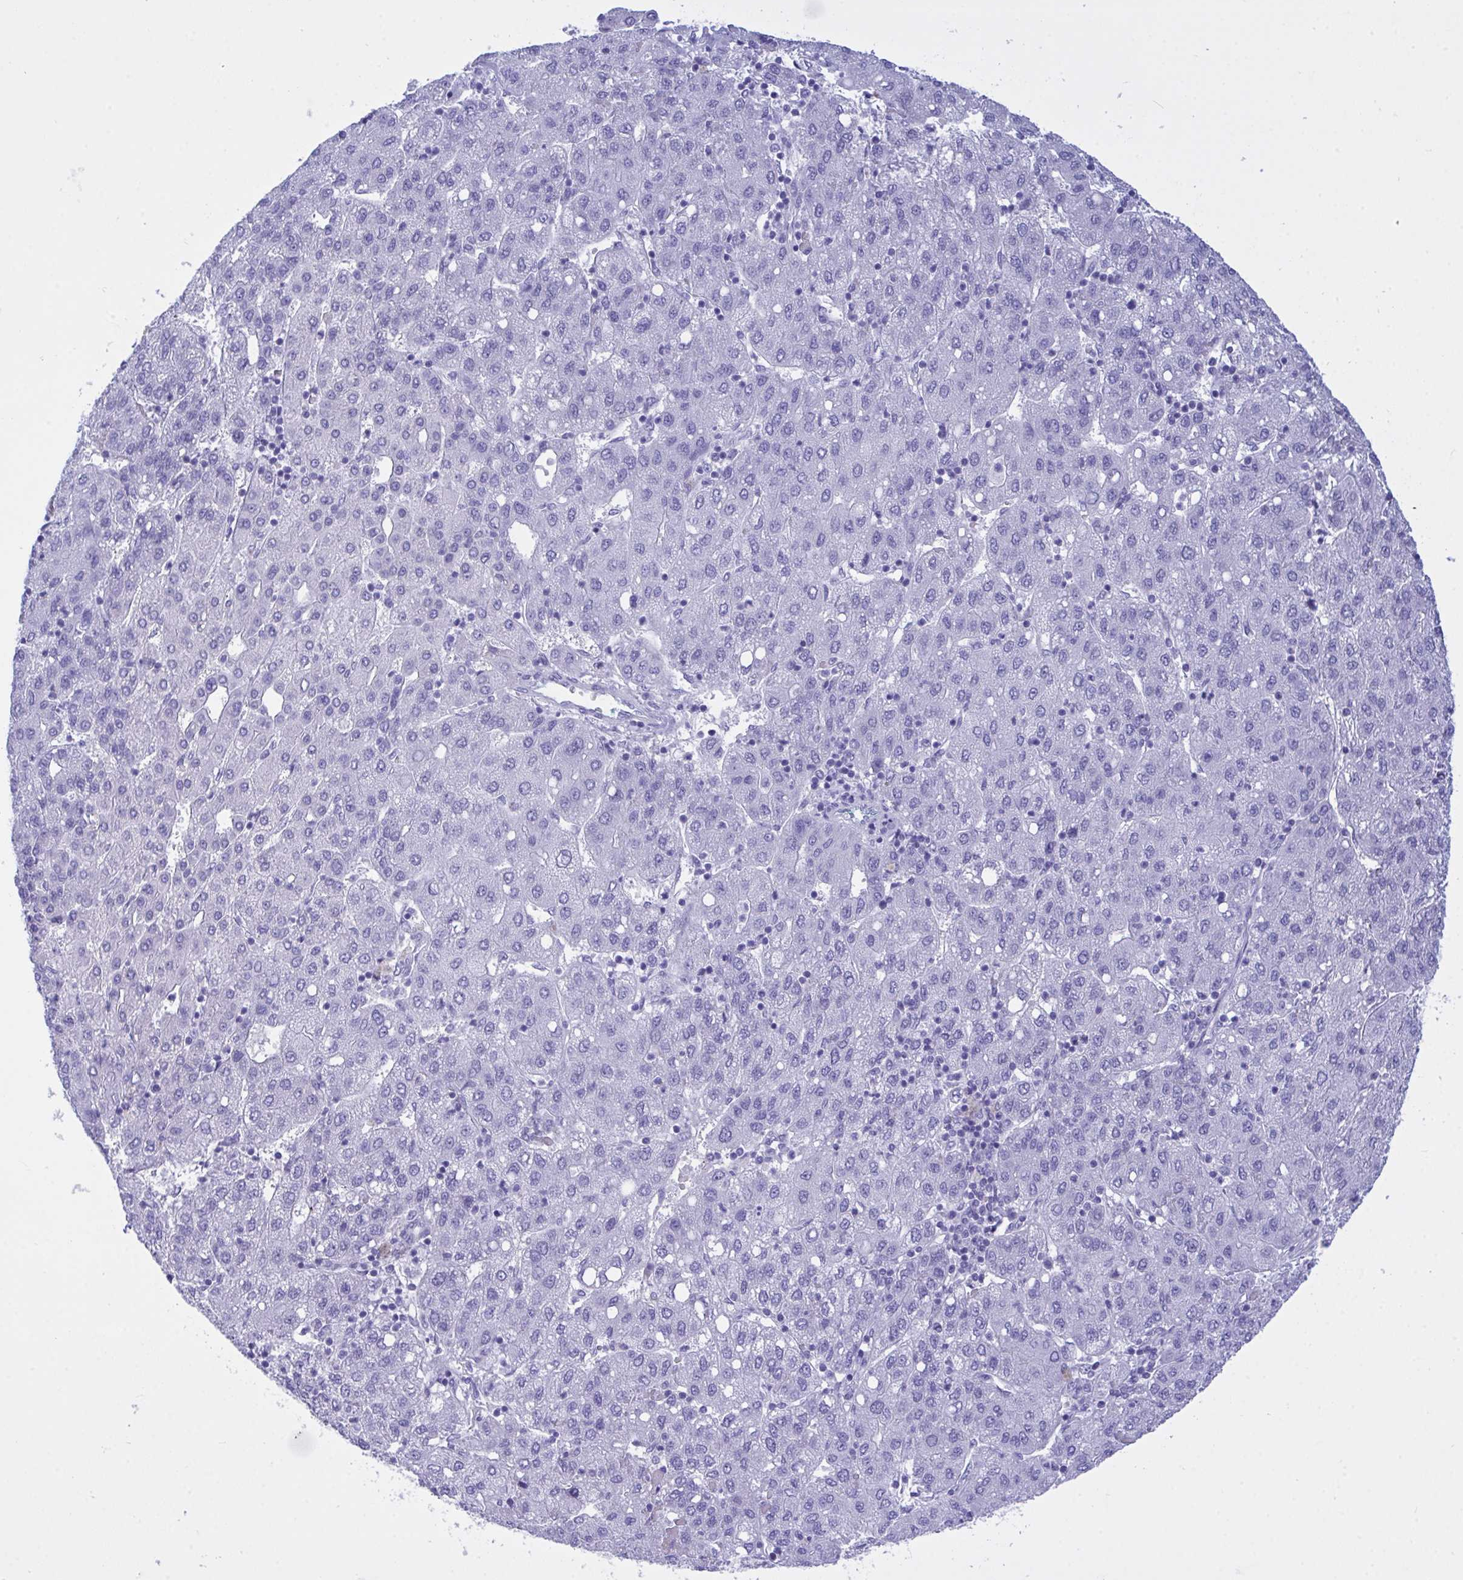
{"staining": {"intensity": "negative", "quantity": "none", "location": "none"}, "tissue": "liver cancer", "cell_type": "Tumor cells", "image_type": "cancer", "snomed": [{"axis": "morphology", "description": "Carcinoma, Hepatocellular, NOS"}, {"axis": "topography", "description": "Liver"}], "caption": "There is no significant staining in tumor cells of liver hepatocellular carcinoma. The staining is performed using DAB brown chromogen with nuclei counter-stained in using hematoxylin.", "gene": "BEX5", "patient": {"sex": "male", "age": 65}}